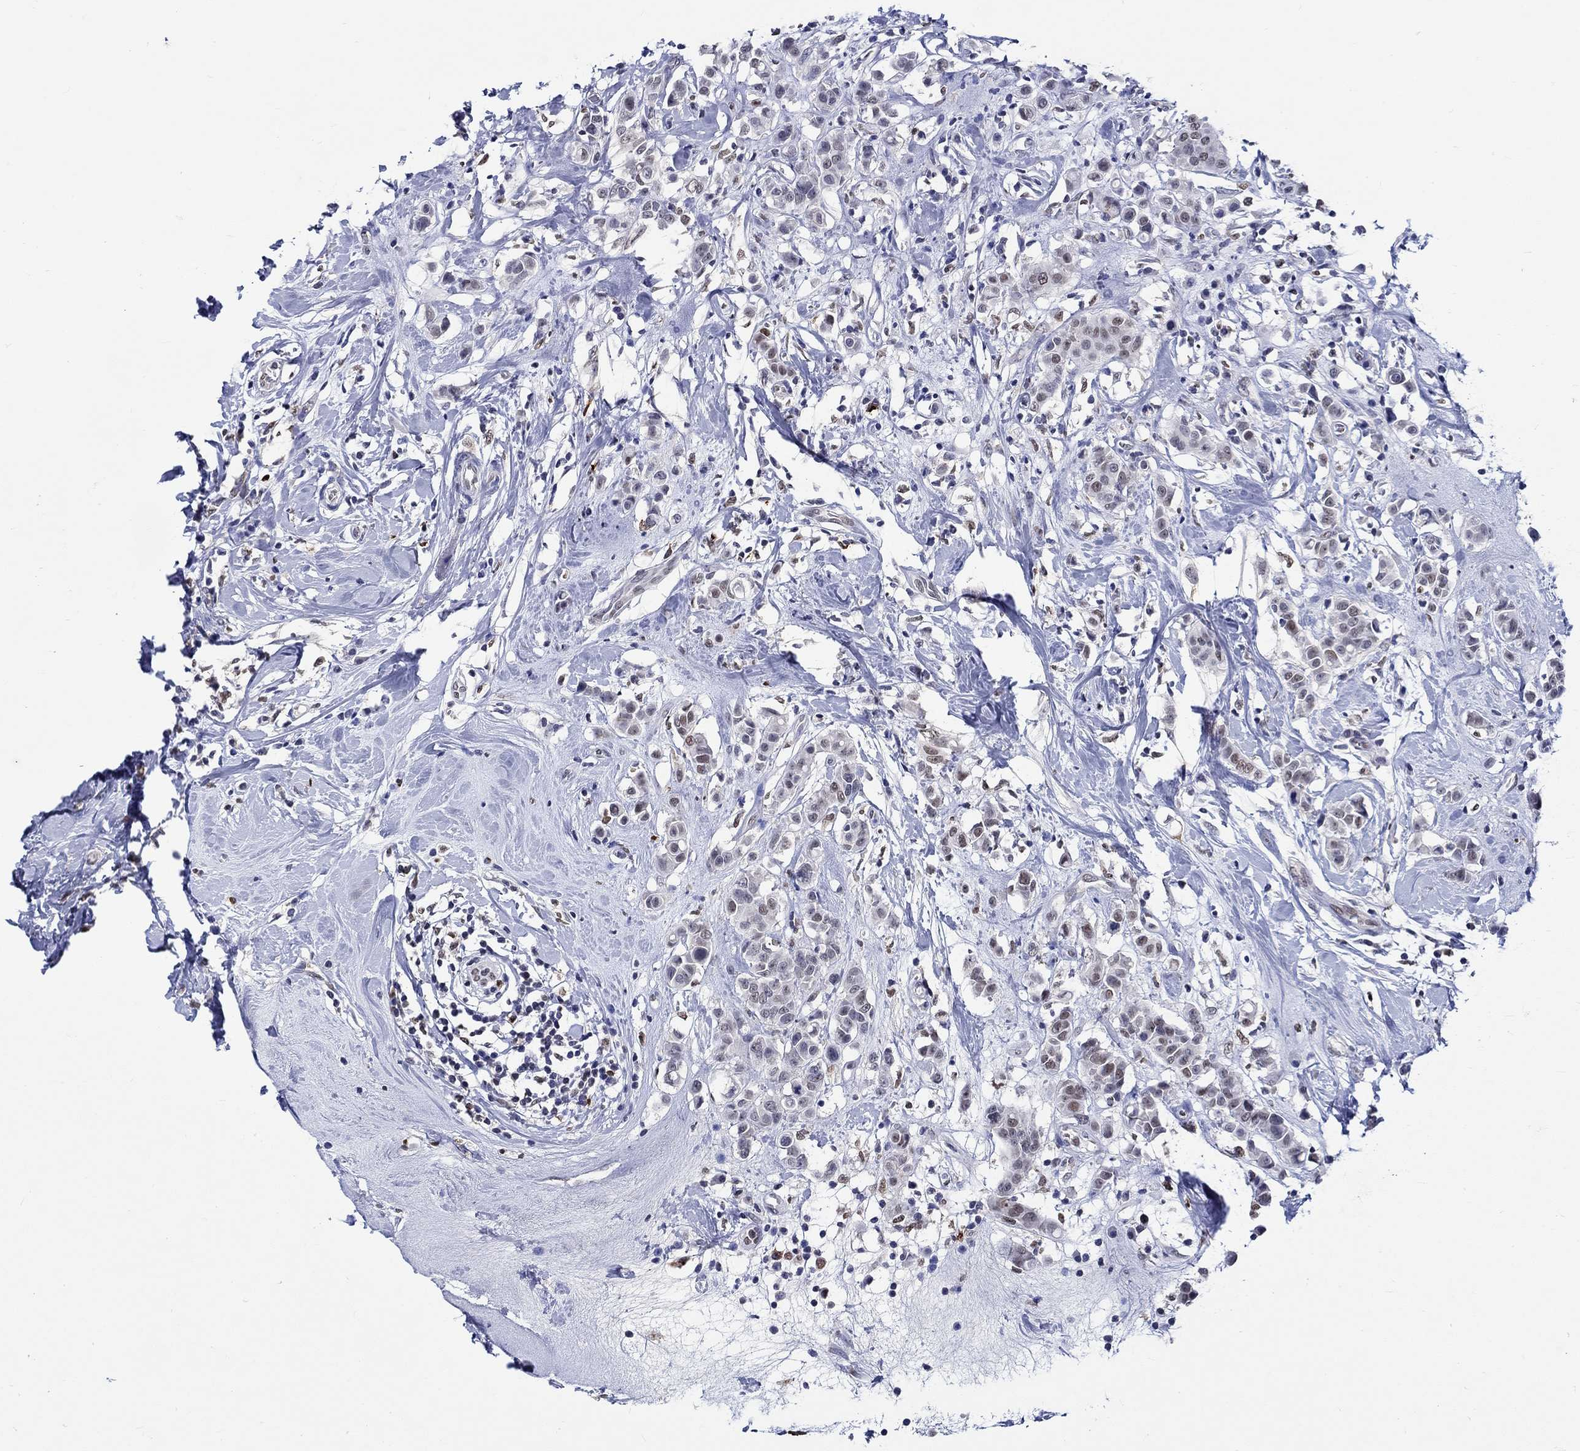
{"staining": {"intensity": "negative", "quantity": "none", "location": "none"}, "tissue": "breast cancer", "cell_type": "Tumor cells", "image_type": "cancer", "snomed": [{"axis": "morphology", "description": "Duct carcinoma"}, {"axis": "topography", "description": "Breast"}], "caption": "DAB (3,3'-diaminobenzidine) immunohistochemical staining of invasive ductal carcinoma (breast) shows no significant positivity in tumor cells.", "gene": "GATA2", "patient": {"sex": "female", "age": 27}}